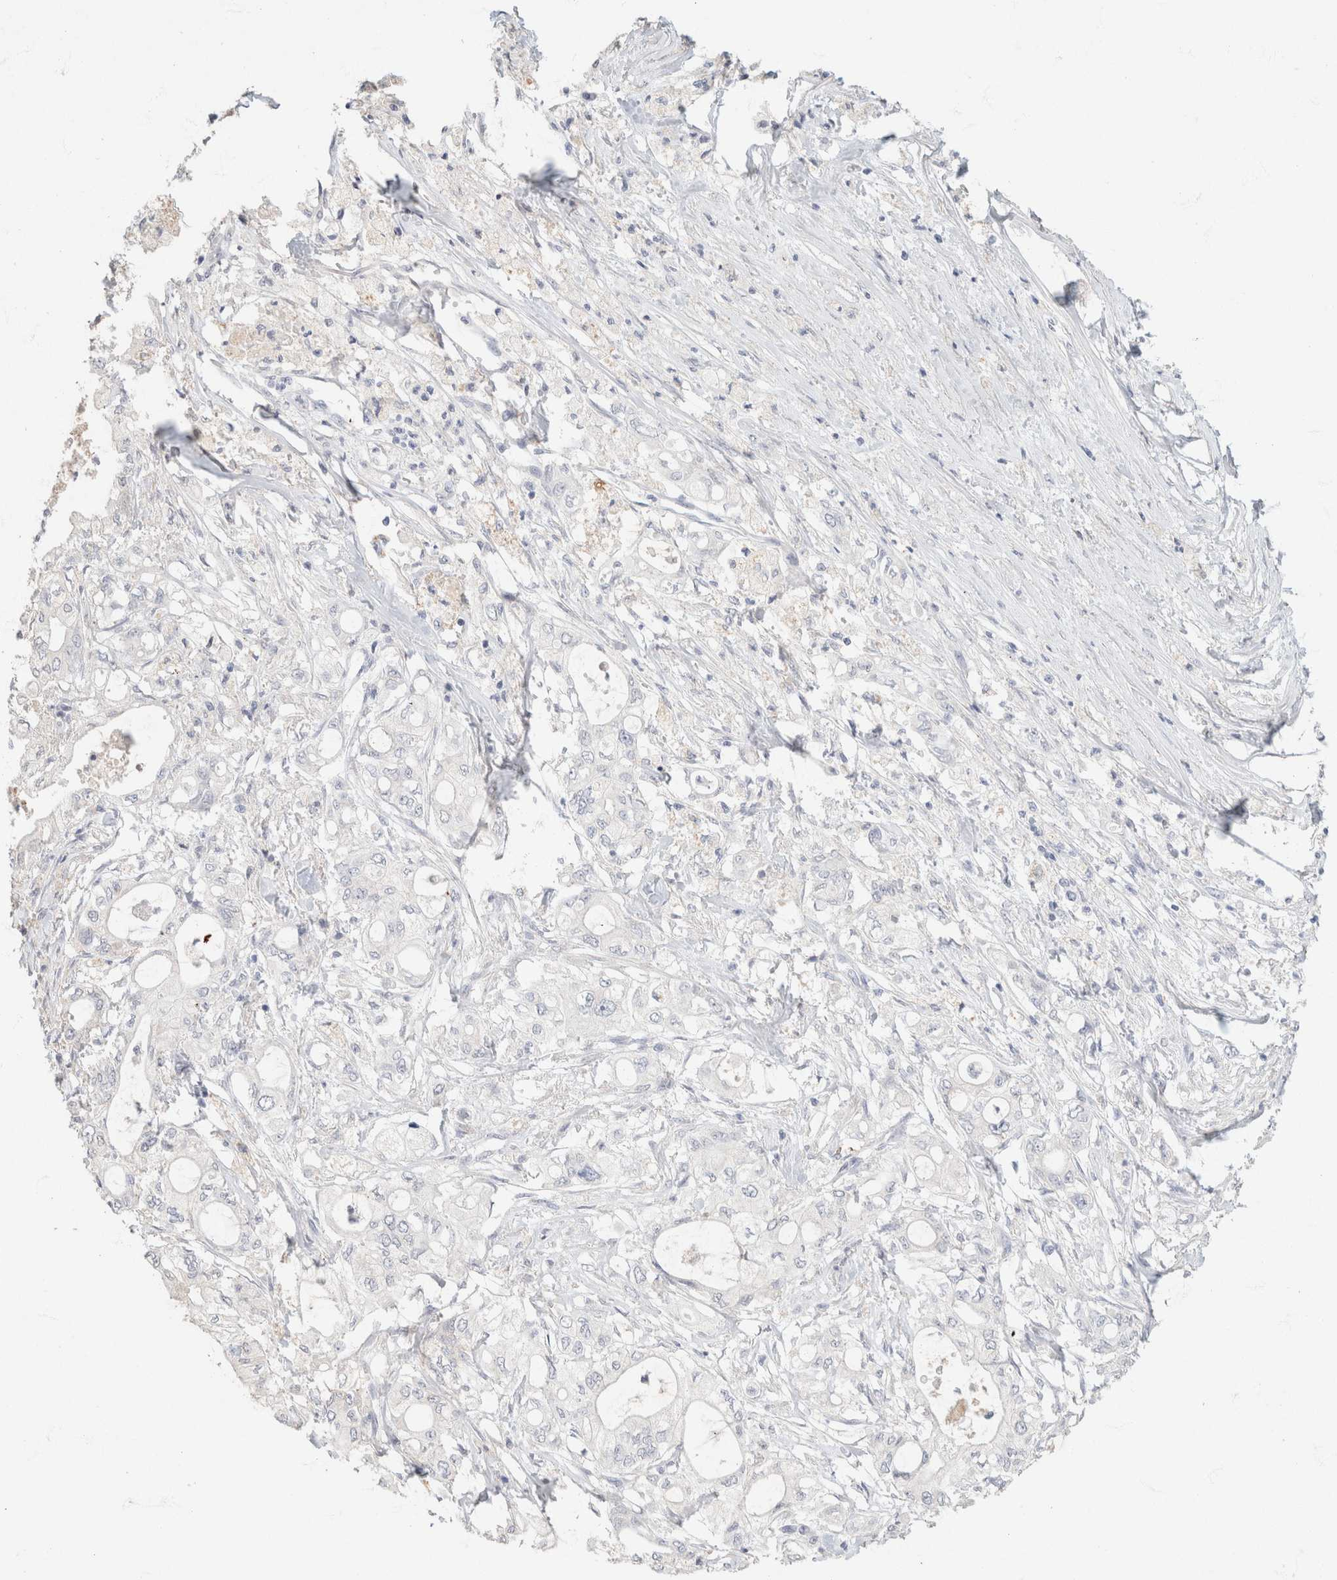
{"staining": {"intensity": "negative", "quantity": "none", "location": "none"}, "tissue": "pancreatic cancer", "cell_type": "Tumor cells", "image_type": "cancer", "snomed": [{"axis": "morphology", "description": "Adenocarcinoma, NOS"}, {"axis": "topography", "description": "Pancreas"}], "caption": "Tumor cells show no significant protein staining in pancreatic cancer. (DAB immunohistochemistry, high magnification).", "gene": "CA12", "patient": {"sex": "male", "age": 79}}